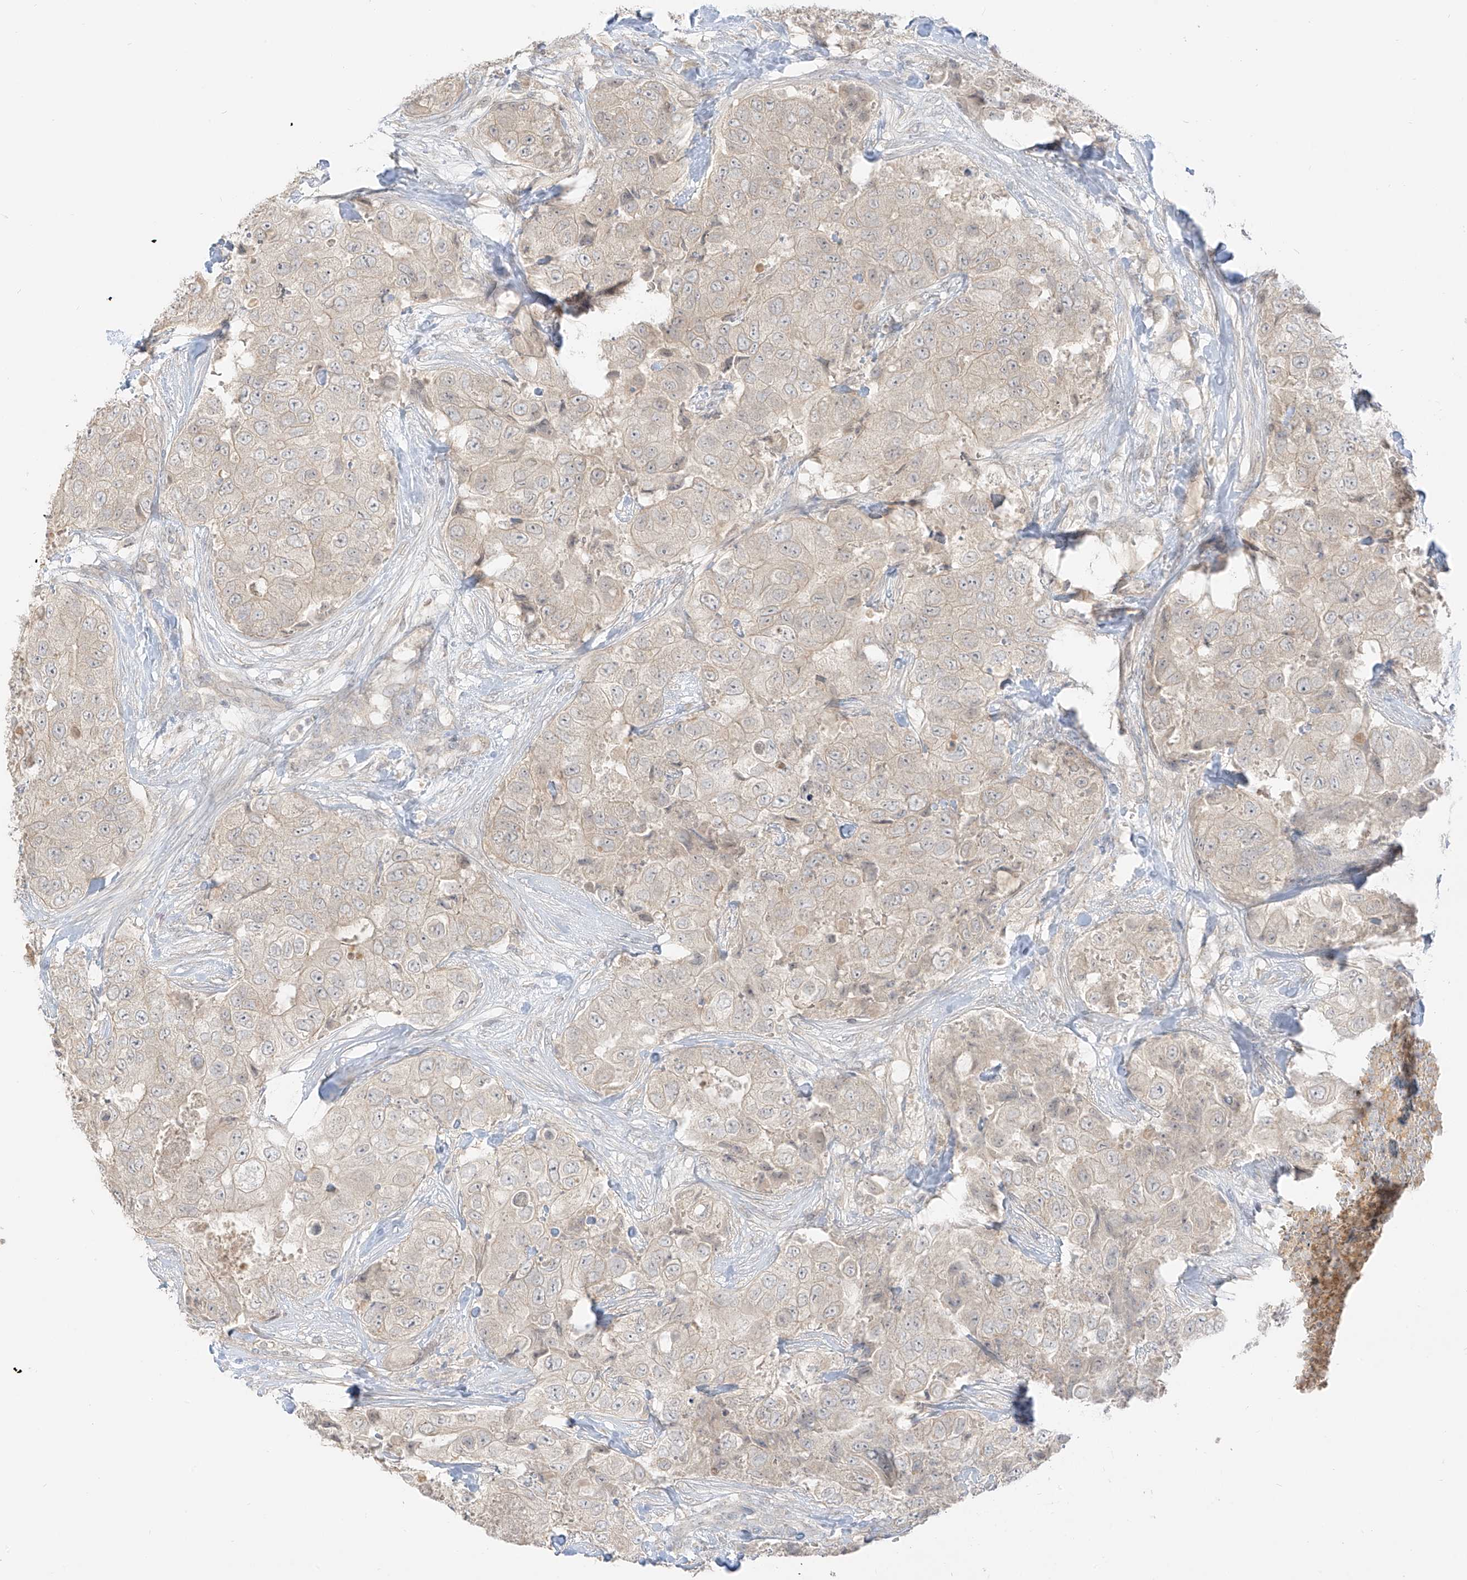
{"staining": {"intensity": "weak", "quantity": "25%-75%", "location": "cytoplasmic/membranous"}, "tissue": "breast cancer", "cell_type": "Tumor cells", "image_type": "cancer", "snomed": [{"axis": "morphology", "description": "Duct carcinoma"}, {"axis": "topography", "description": "Breast"}], "caption": "Weak cytoplasmic/membranous expression for a protein is identified in about 25%-75% of tumor cells of intraductal carcinoma (breast) using IHC.", "gene": "LIPT1", "patient": {"sex": "female", "age": 62}}